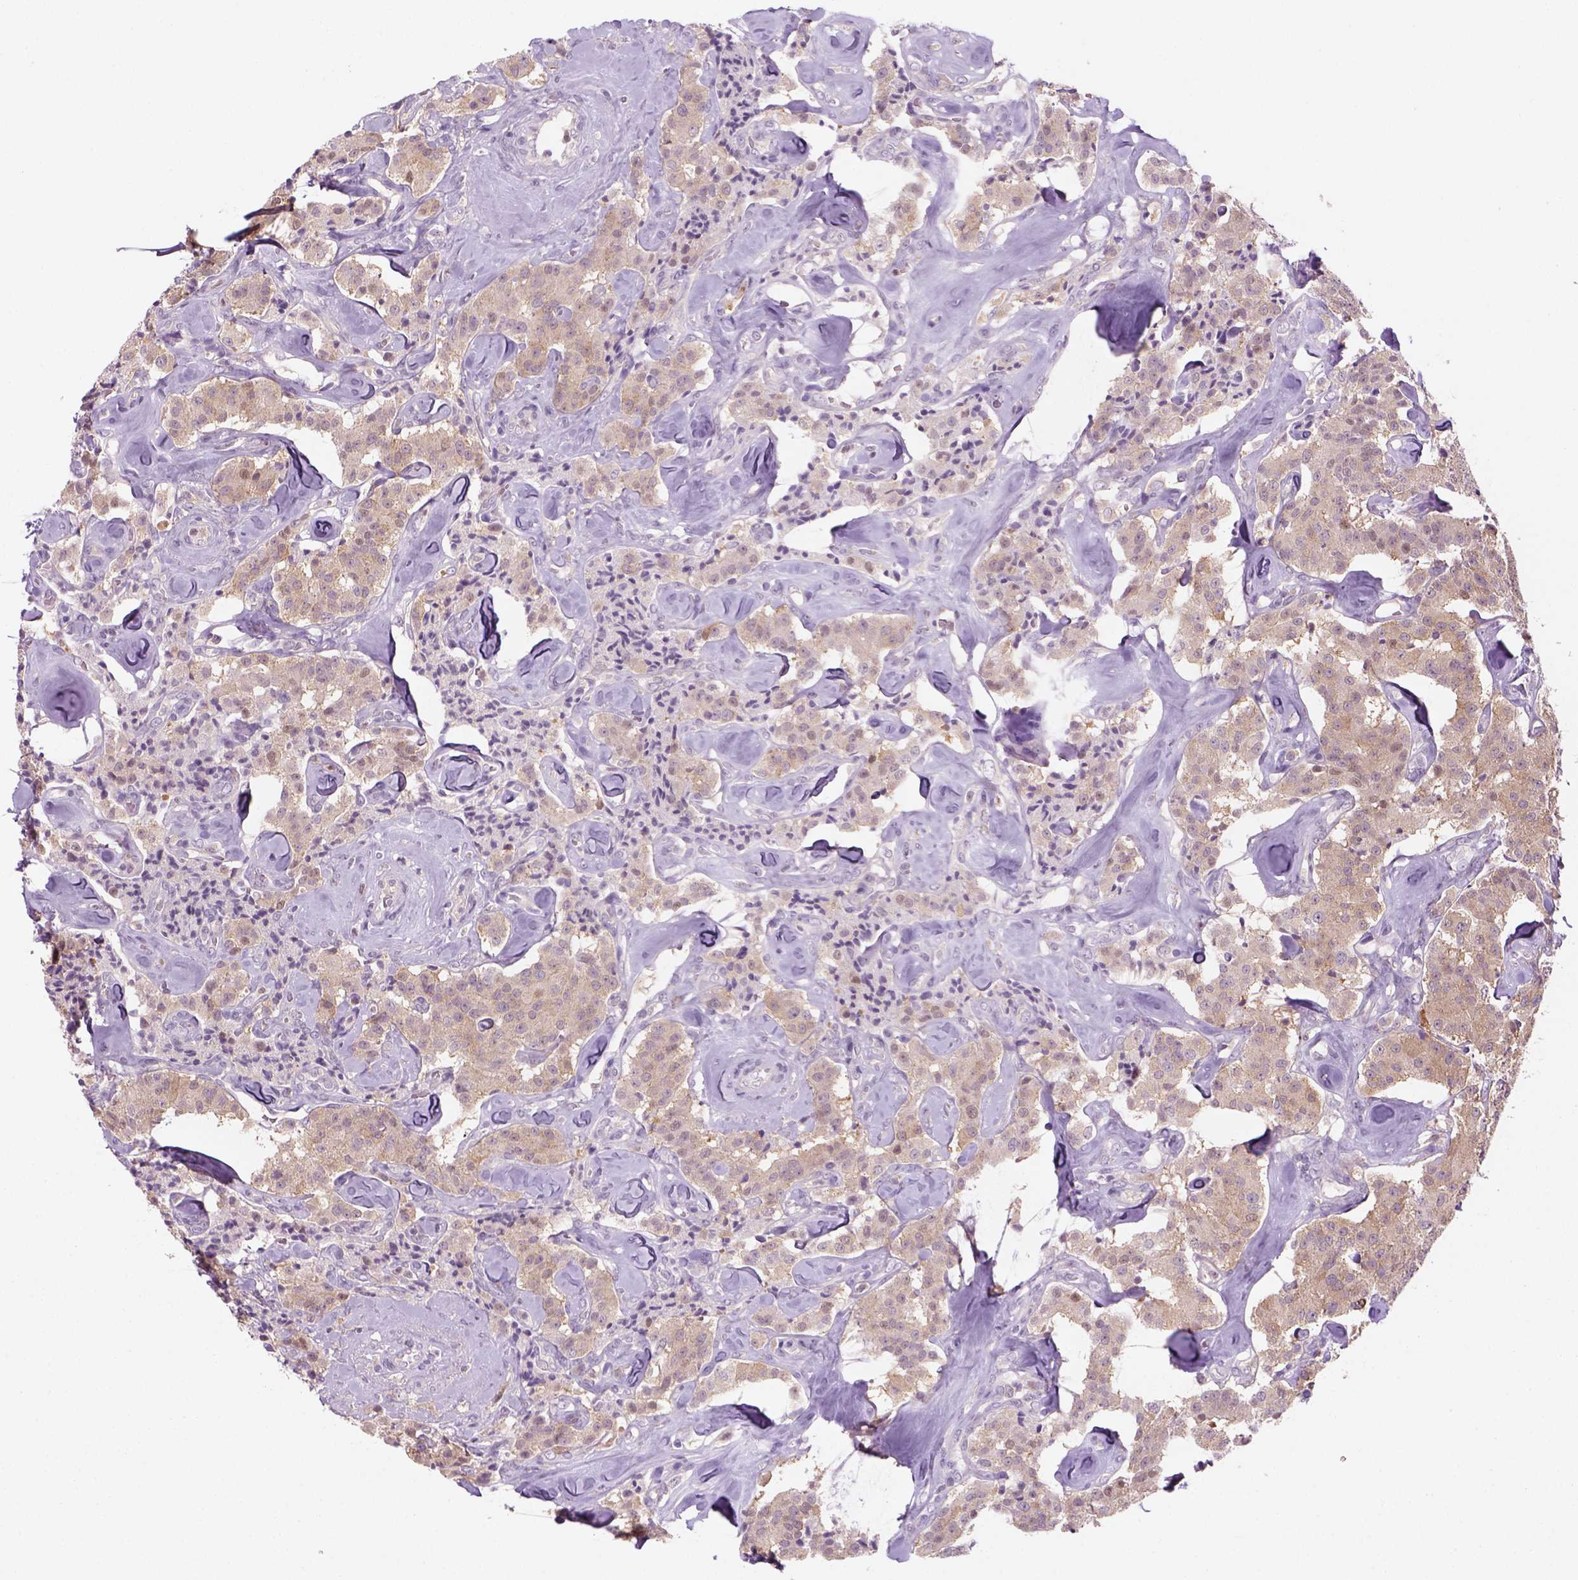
{"staining": {"intensity": "weak", "quantity": "25%-75%", "location": "cytoplasmic/membranous"}, "tissue": "carcinoid", "cell_type": "Tumor cells", "image_type": "cancer", "snomed": [{"axis": "morphology", "description": "Carcinoid, malignant, NOS"}, {"axis": "topography", "description": "Pancreas"}], "caption": "Human carcinoid (malignant) stained with a brown dye shows weak cytoplasmic/membranous positive positivity in about 25%-75% of tumor cells.", "gene": "GOT1", "patient": {"sex": "male", "age": 41}}